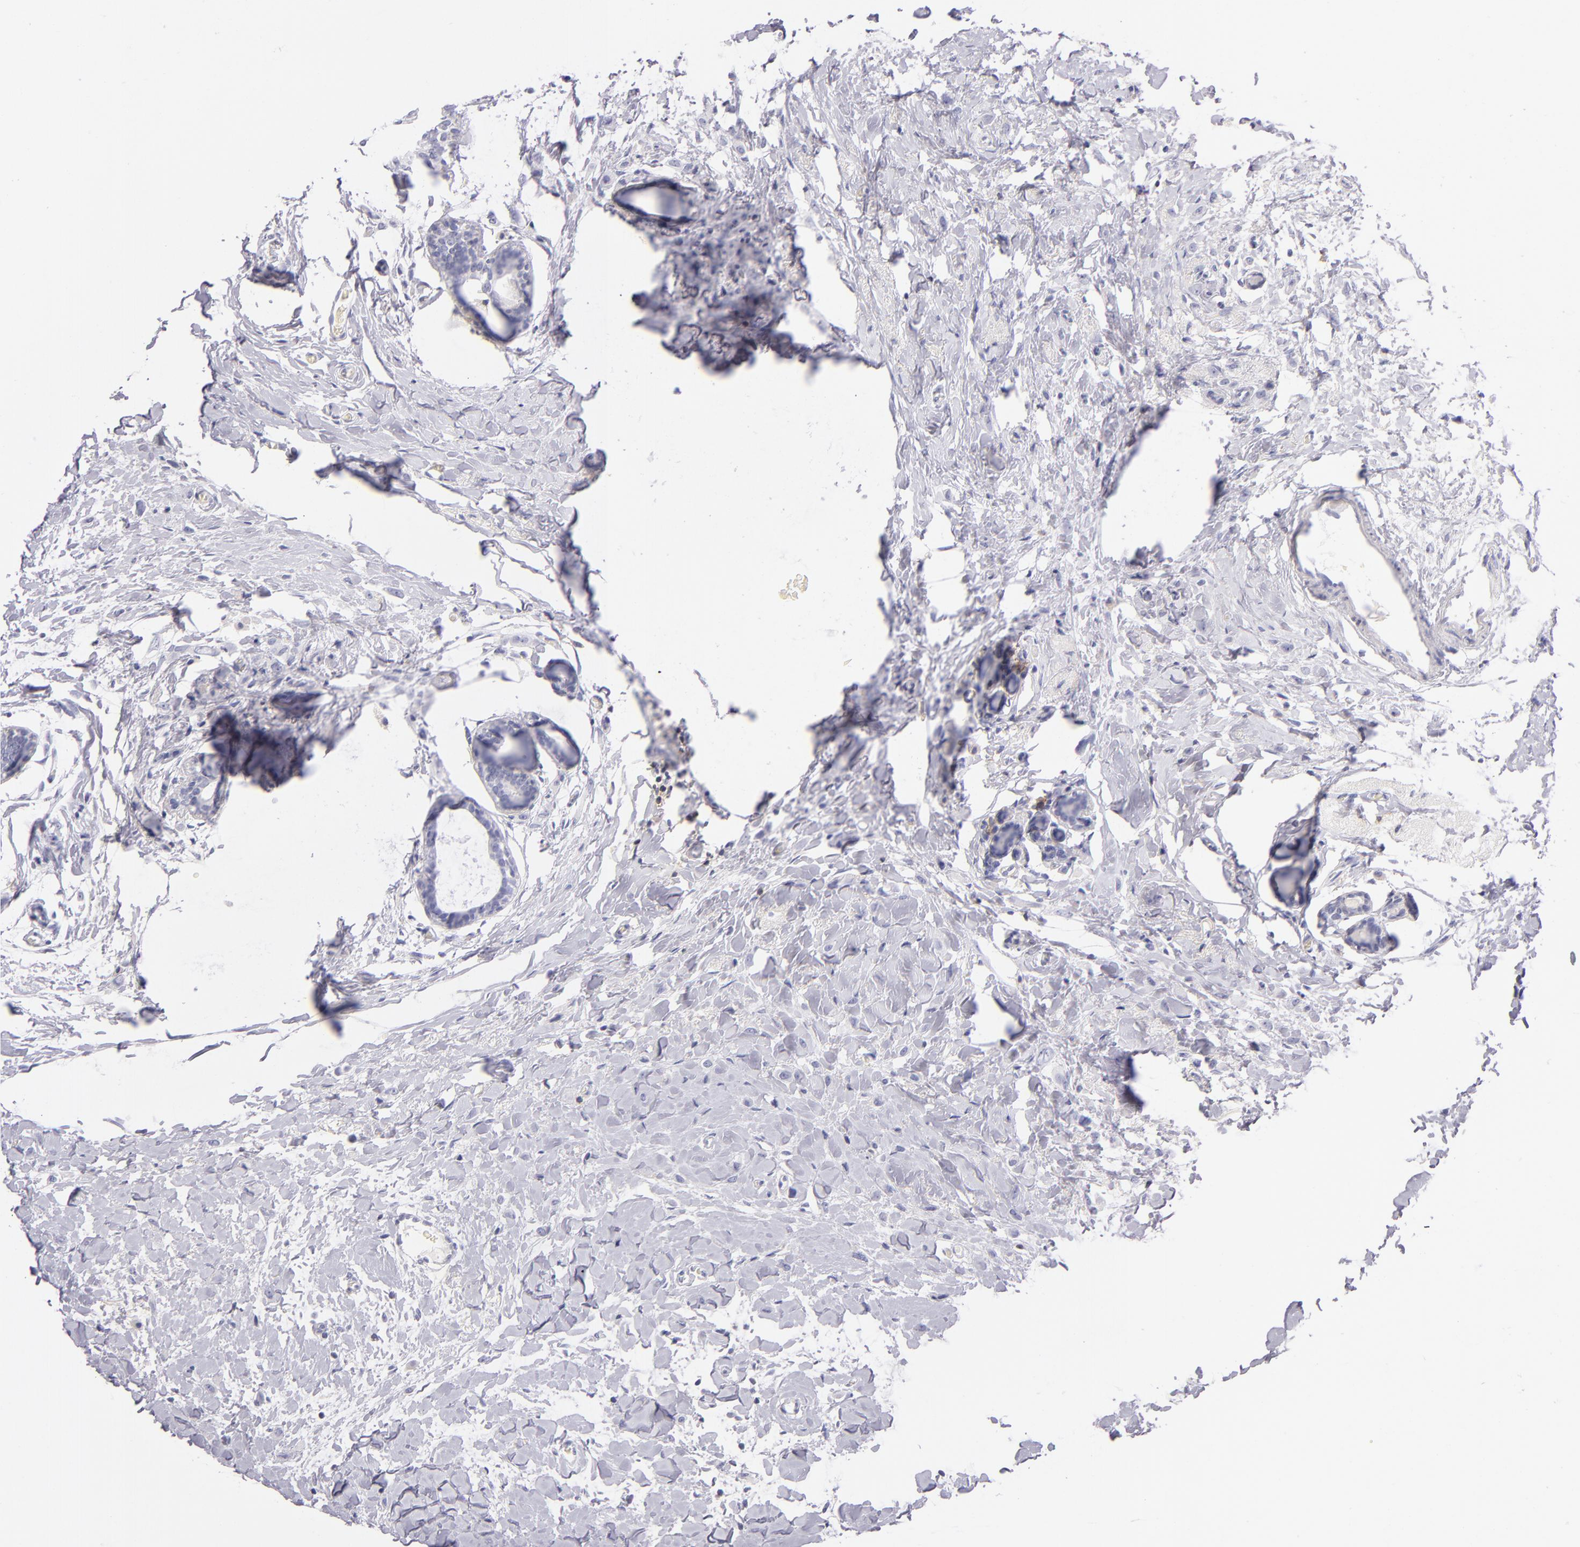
{"staining": {"intensity": "negative", "quantity": "none", "location": "none"}, "tissue": "breast cancer", "cell_type": "Tumor cells", "image_type": "cancer", "snomed": [{"axis": "morphology", "description": "Lobular carcinoma"}, {"axis": "topography", "description": "Breast"}], "caption": "Immunohistochemistry micrograph of neoplastic tissue: lobular carcinoma (breast) stained with DAB reveals no significant protein expression in tumor cells. (DAB IHC with hematoxylin counter stain).", "gene": "CD48", "patient": {"sex": "female", "age": 57}}